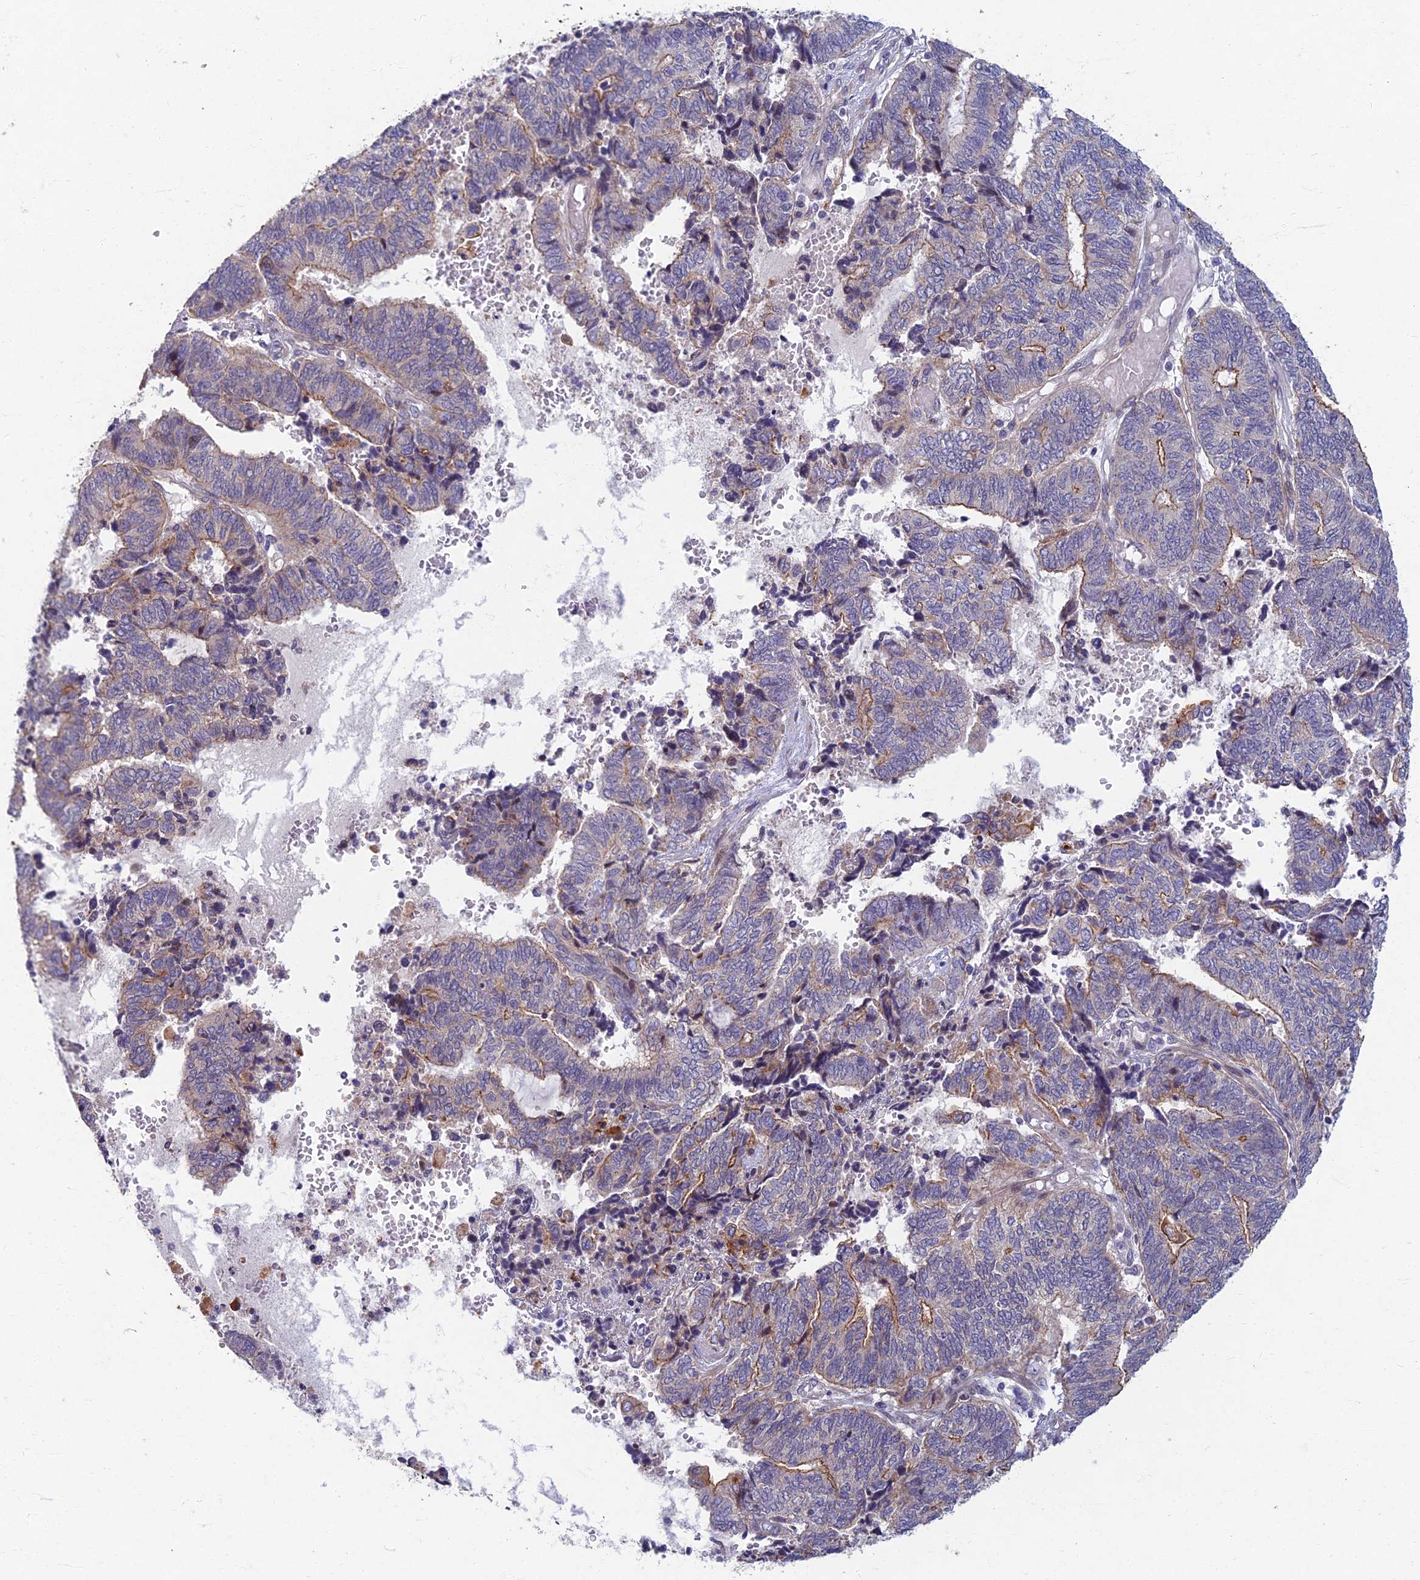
{"staining": {"intensity": "moderate", "quantity": "25%-75%", "location": "cytoplasmic/membranous"}, "tissue": "endometrial cancer", "cell_type": "Tumor cells", "image_type": "cancer", "snomed": [{"axis": "morphology", "description": "Adenocarcinoma, NOS"}, {"axis": "topography", "description": "Uterus"}, {"axis": "topography", "description": "Endometrium"}], "caption": "Tumor cells demonstrate medium levels of moderate cytoplasmic/membranous positivity in approximately 25%-75% of cells in human endometrial adenocarcinoma. The staining was performed using DAB to visualize the protein expression in brown, while the nuclei were stained in blue with hematoxylin (Magnification: 20x).", "gene": "RHBDL2", "patient": {"sex": "female", "age": 70}}